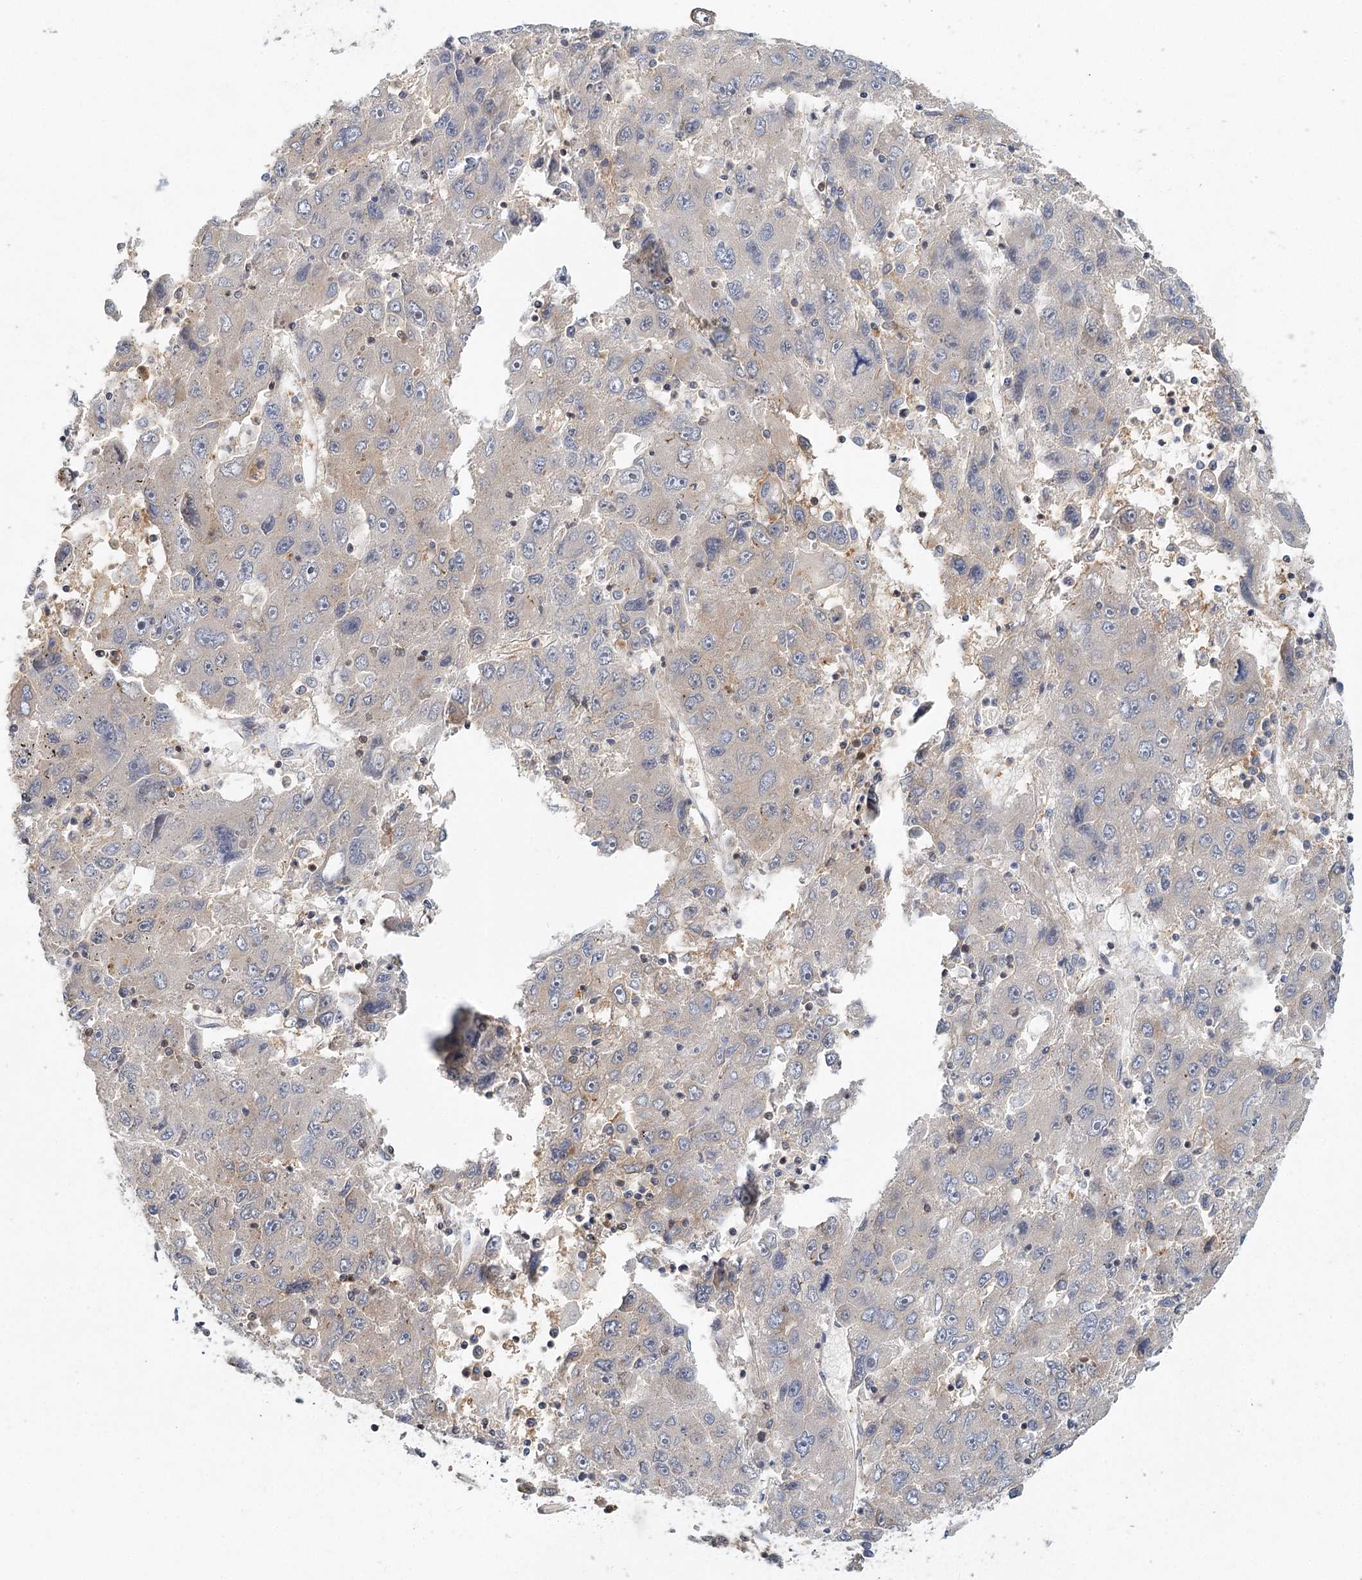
{"staining": {"intensity": "weak", "quantity": "<25%", "location": "cytoplasmic/membranous"}, "tissue": "liver cancer", "cell_type": "Tumor cells", "image_type": "cancer", "snomed": [{"axis": "morphology", "description": "Carcinoma, Hepatocellular, NOS"}, {"axis": "topography", "description": "Liver"}], "caption": "Liver hepatocellular carcinoma was stained to show a protein in brown. There is no significant positivity in tumor cells. Nuclei are stained in blue.", "gene": "CDC42SE2", "patient": {"sex": "male", "age": 49}}